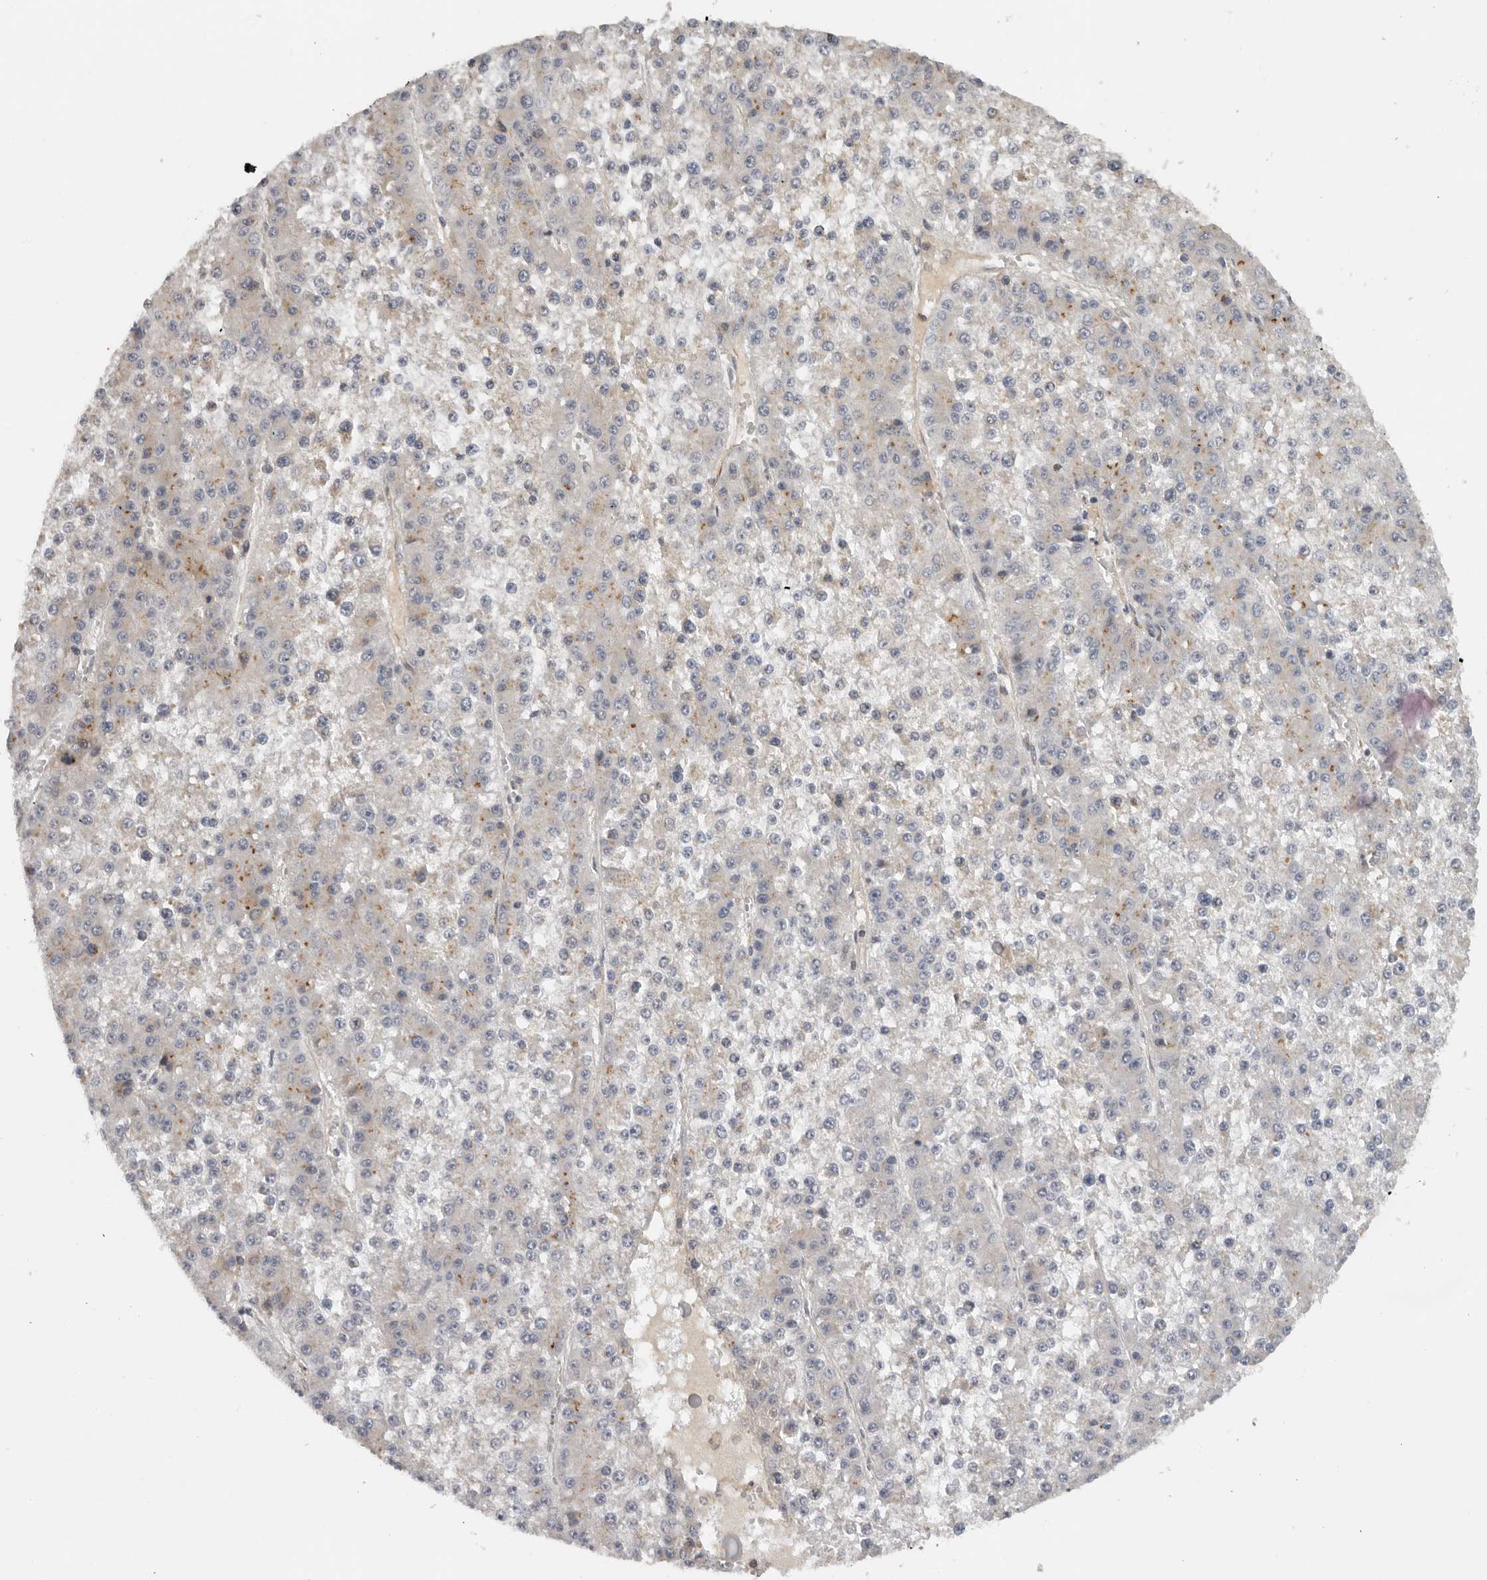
{"staining": {"intensity": "moderate", "quantity": "<25%", "location": "cytoplasmic/membranous"}, "tissue": "liver cancer", "cell_type": "Tumor cells", "image_type": "cancer", "snomed": [{"axis": "morphology", "description": "Carcinoma, Hepatocellular, NOS"}, {"axis": "topography", "description": "Liver"}], "caption": "Protein expression by immunohistochemistry reveals moderate cytoplasmic/membranous expression in approximately <25% of tumor cells in liver cancer.", "gene": "RNF157", "patient": {"sex": "female", "age": 73}}